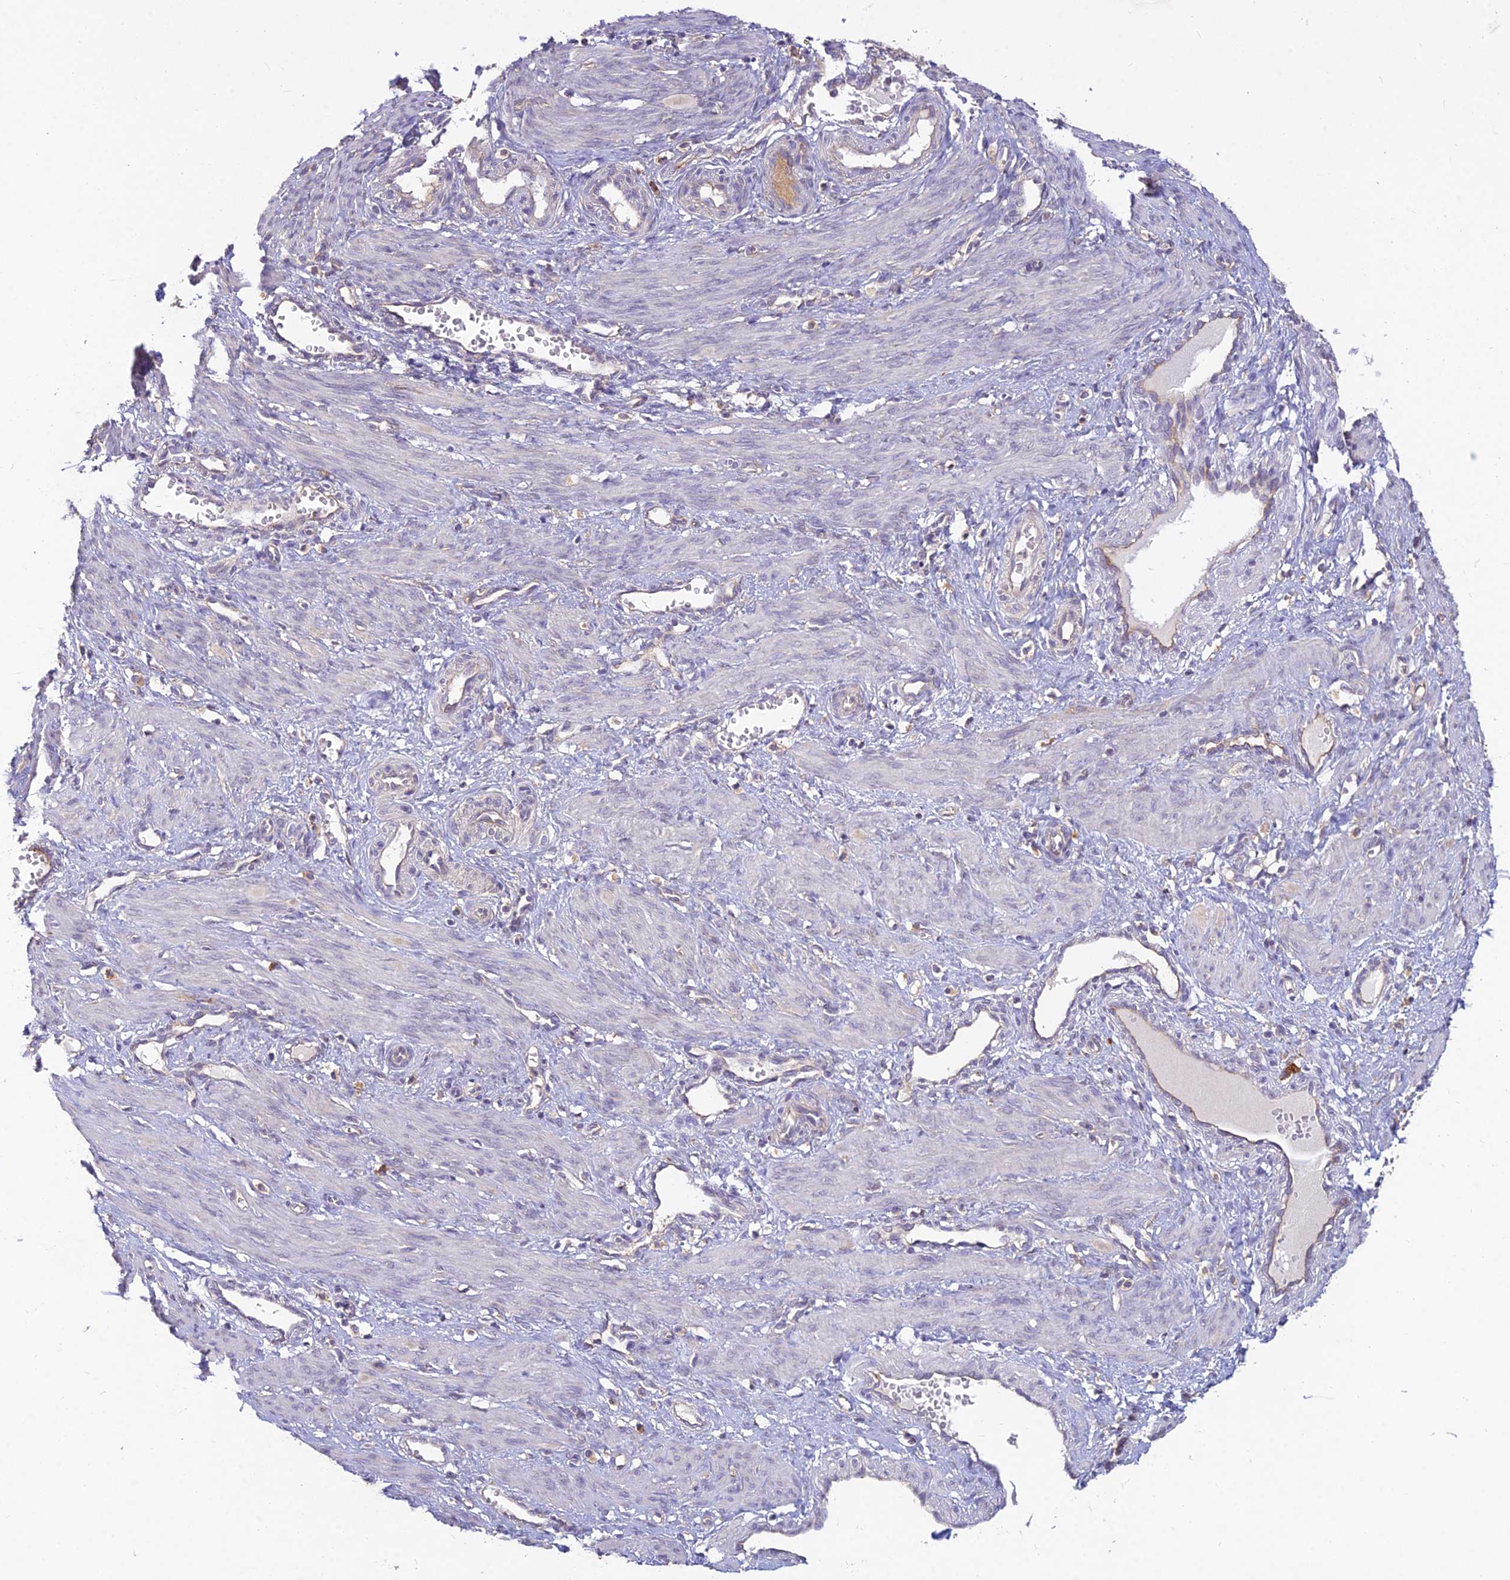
{"staining": {"intensity": "negative", "quantity": "none", "location": "none"}, "tissue": "smooth muscle", "cell_type": "Smooth muscle cells", "image_type": "normal", "snomed": [{"axis": "morphology", "description": "Normal tissue, NOS"}, {"axis": "topography", "description": "Endometrium"}], "caption": "Immunohistochemical staining of normal smooth muscle demonstrates no significant staining in smooth muscle cells.", "gene": "NXNL2", "patient": {"sex": "female", "age": 33}}